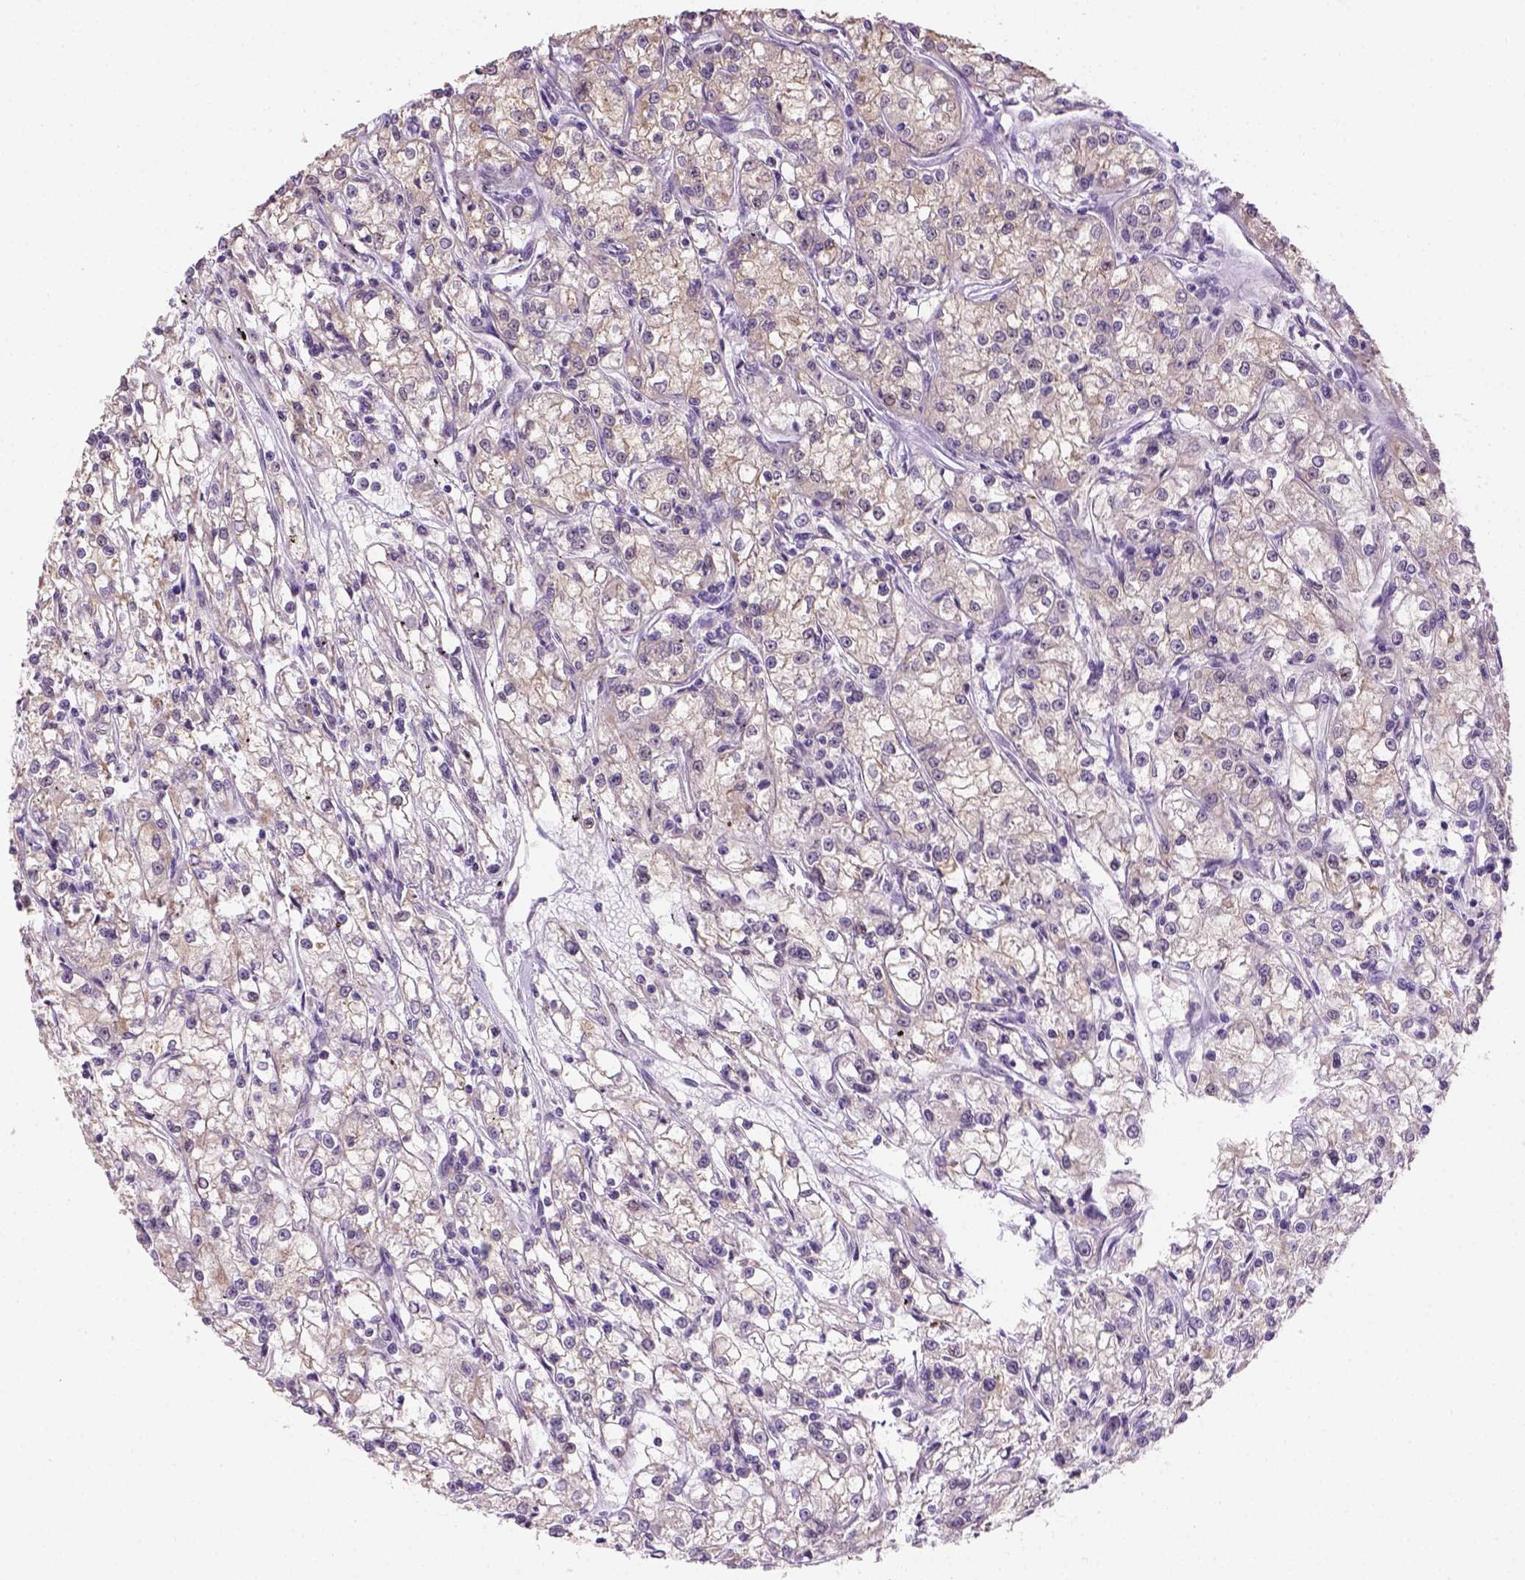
{"staining": {"intensity": "negative", "quantity": "none", "location": "none"}, "tissue": "renal cancer", "cell_type": "Tumor cells", "image_type": "cancer", "snomed": [{"axis": "morphology", "description": "Adenocarcinoma, NOS"}, {"axis": "topography", "description": "Kidney"}], "caption": "The photomicrograph reveals no significant positivity in tumor cells of renal adenocarcinoma.", "gene": "DDX50", "patient": {"sex": "female", "age": 59}}